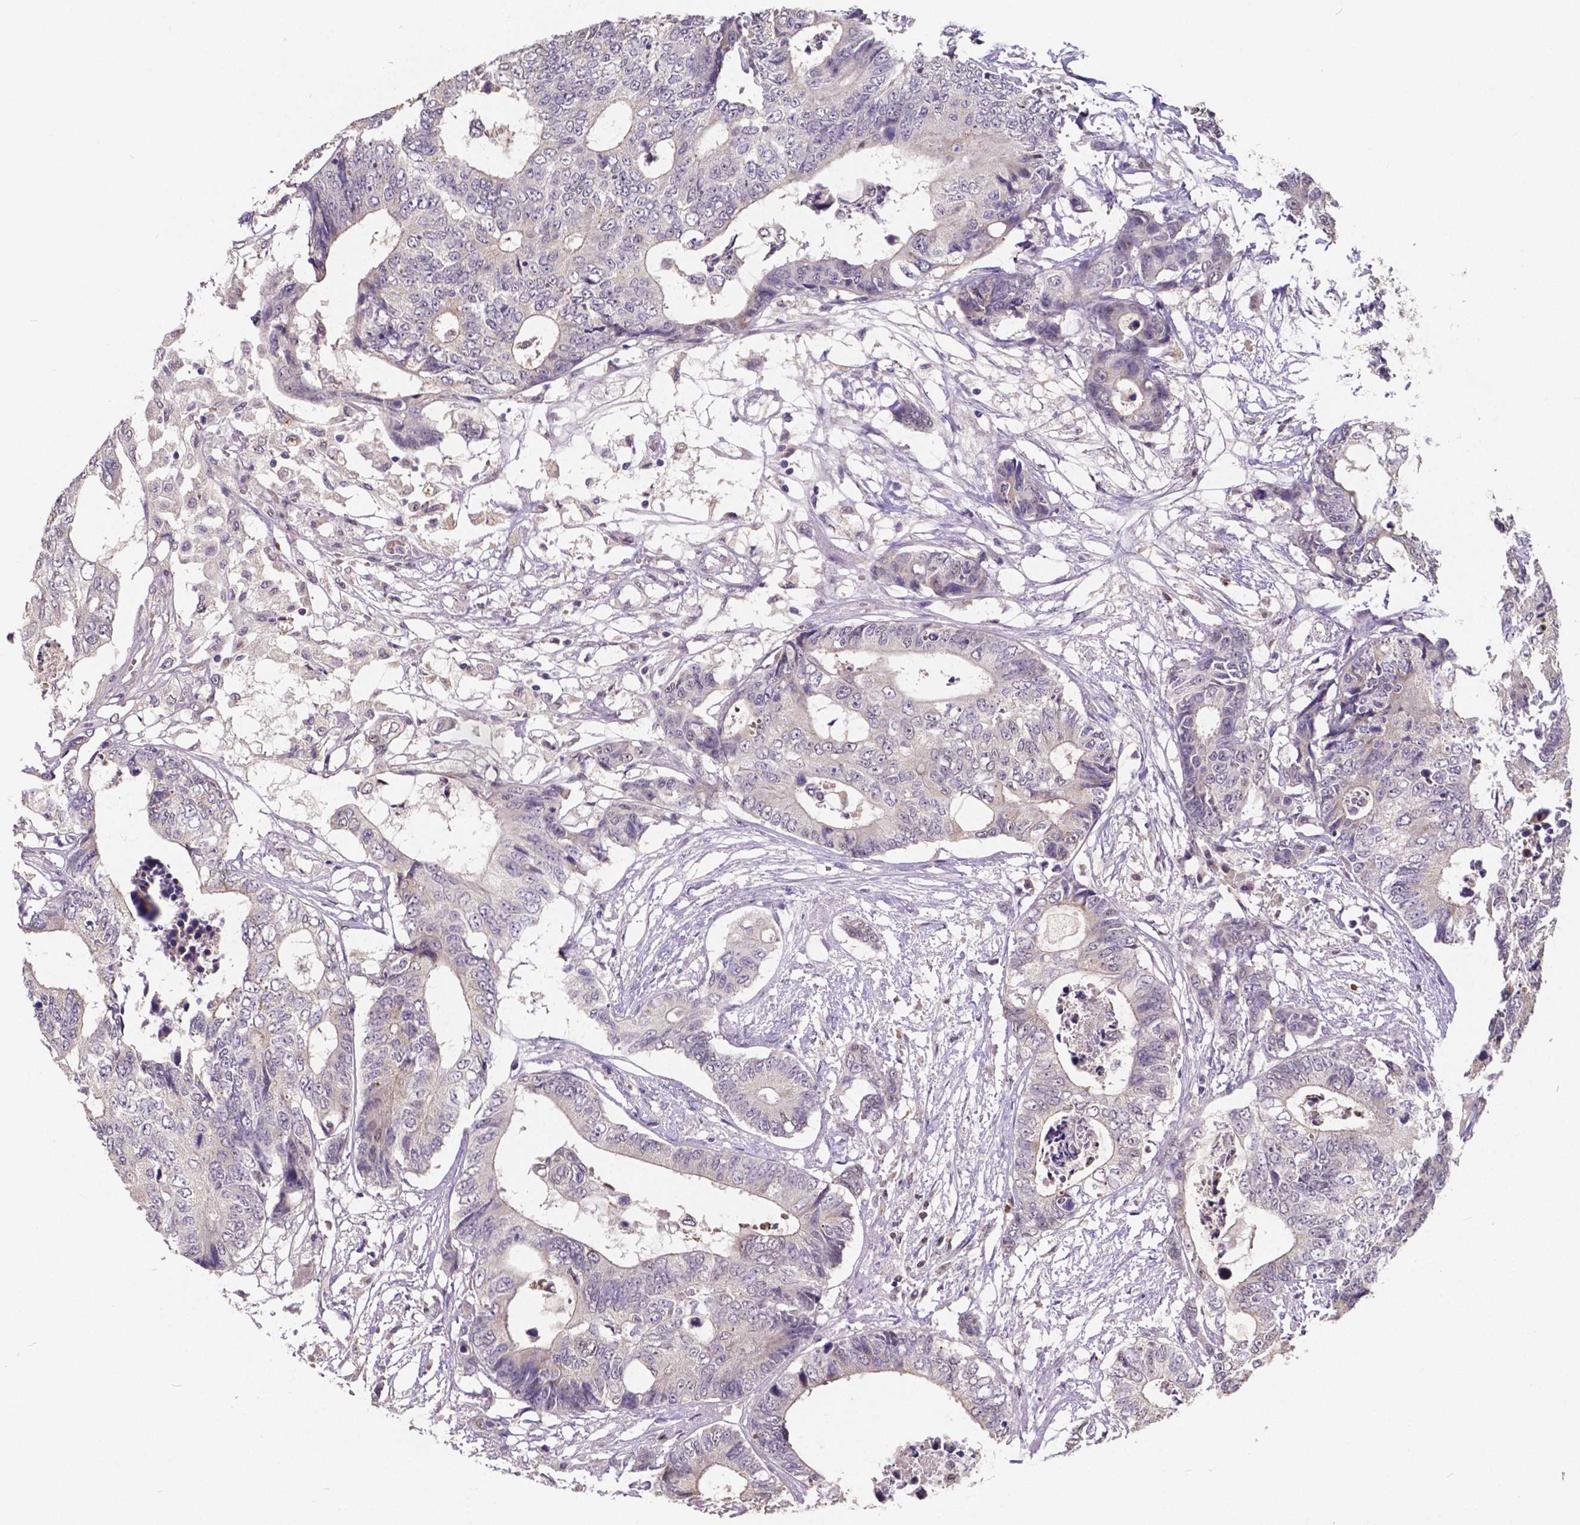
{"staining": {"intensity": "negative", "quantity": "none", "location": "none"}, "tissue": "colorectal cancer", "cell_type": "Tumor cells", "image_type": "cancer", "snomed": [{"axis": "morphology", "description": "Adenocarcinoma, NOS"}, {"axis": "topography", "description": "Colon"}], "caption": "Immunohistochemistry (IHC) of adenocarcinoma (colorectal) shows no expression in tumor cells.", "gene": "CTNNA2", "patient": {"sex": "female", "age": 48}}